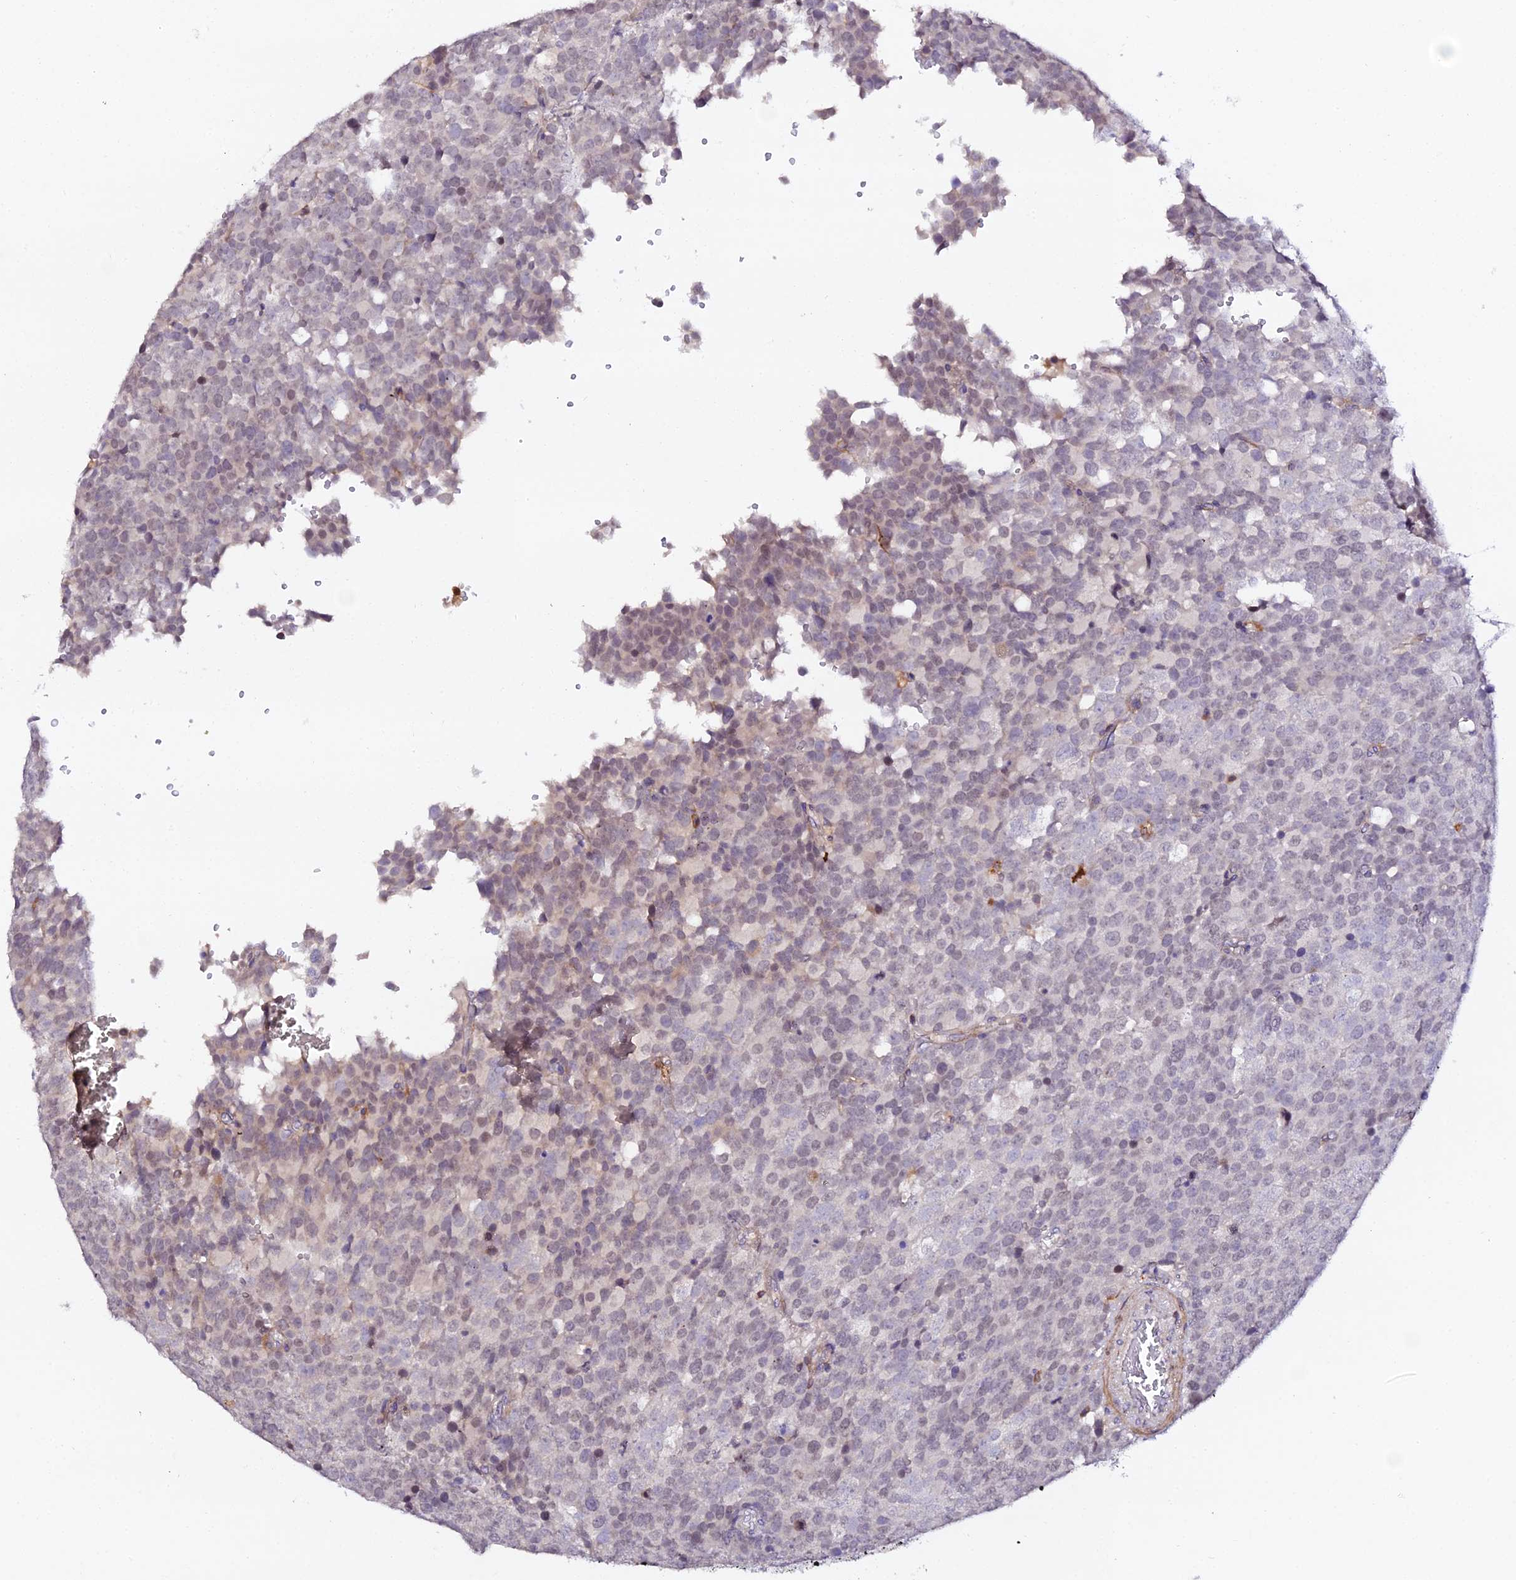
{"staining": {"intensity": "weak", "quantity": "<25%", "location": "nuclear"}, "tissue": "testis cancer", "cell_type": "Tumor cells", "image_type": "cancer", "snomed": [{"axis": "morphology", "description": "Seminoma, NOS"}, {"axis": "topography", "description": "Testis"}], "caption": "Tumor cells show no significant expression in testis cancer. Nuclei are stained in blue.", "gene": "IL4I1", "patient": {"sex": "male", "age": 71}}